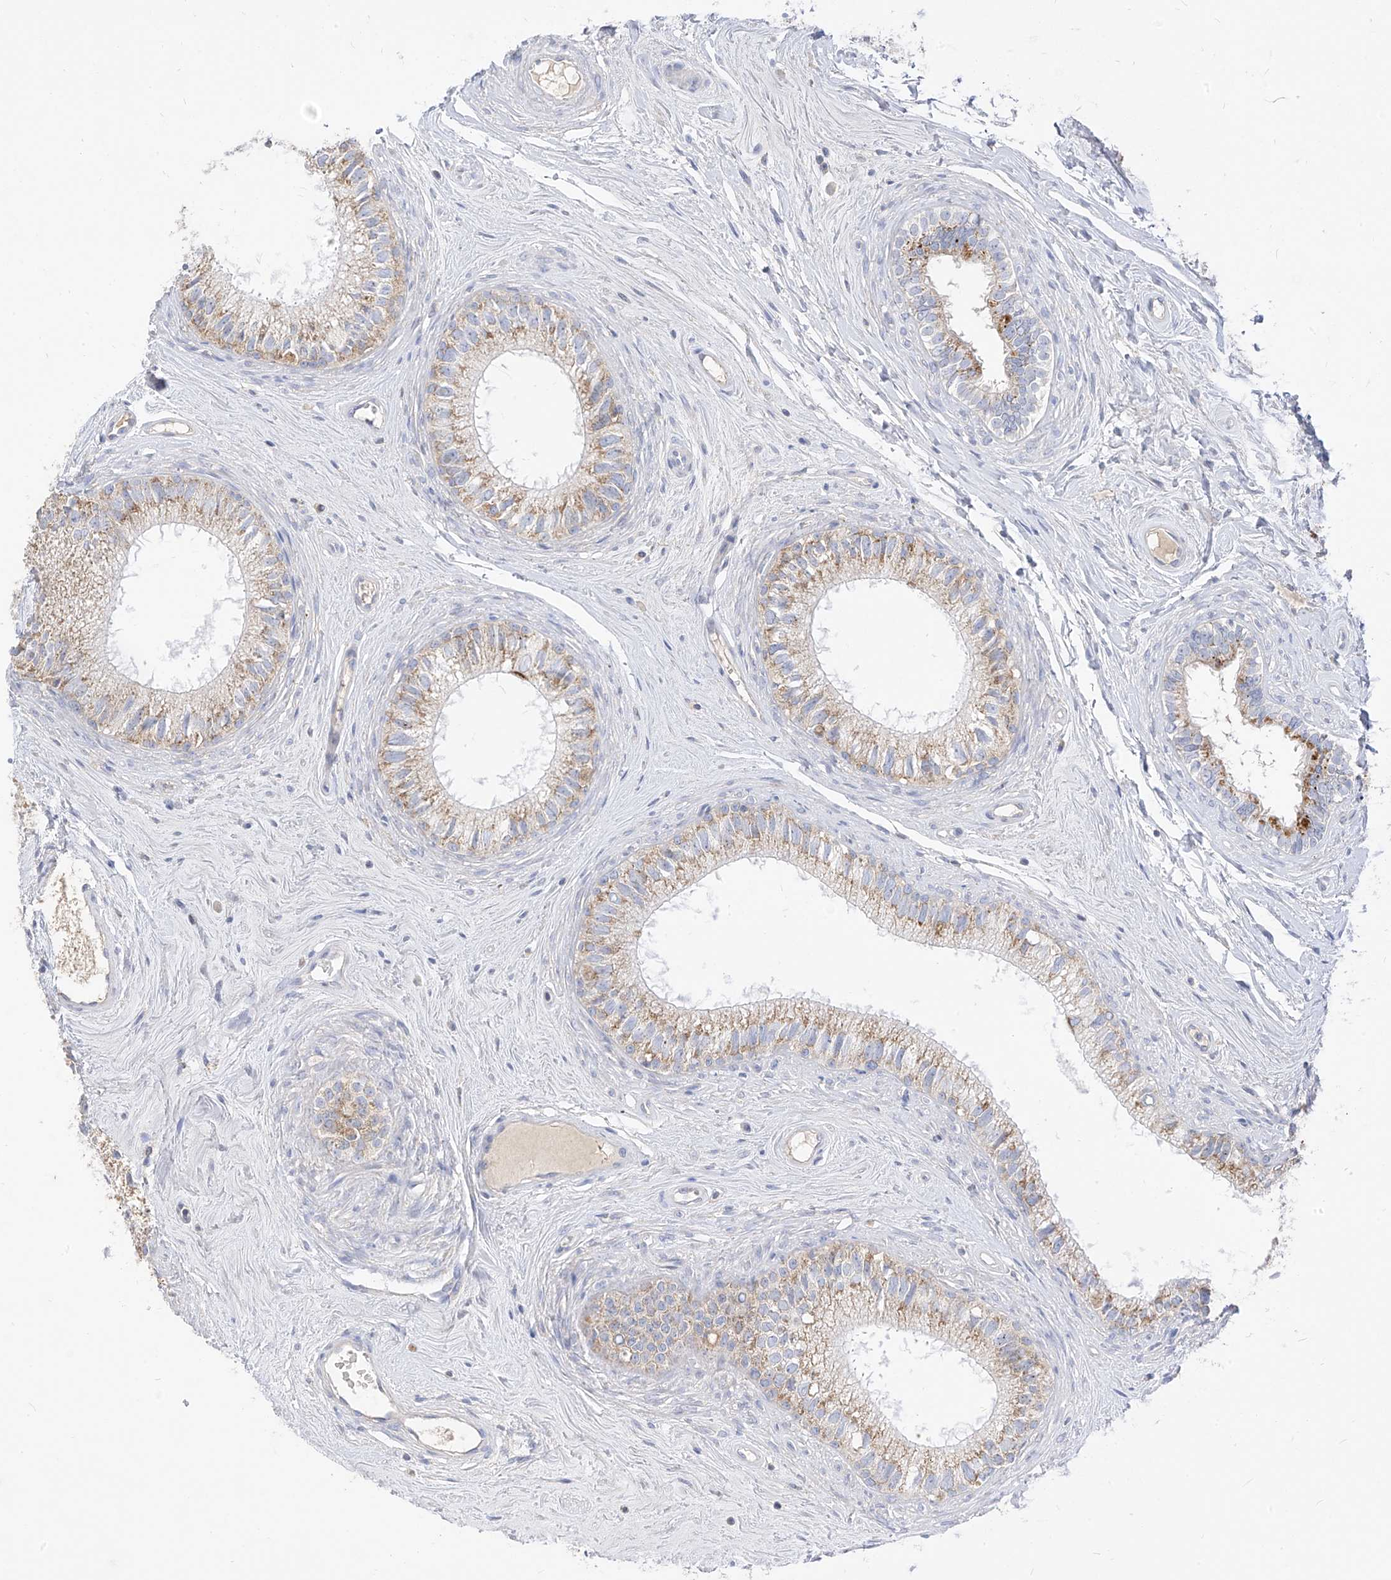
{"staining": {"intensity": "moderate", "quantity": ">75%", "location": "cytoplasmic/membranous"}, "tissue": "epididymis", "cell_type": "Glandular cells", "image_type": "normal", "snomed": [{"axis": "morphology", "description": "Normal tissue, NOS"}, {"axis": "topography", "description": "Epididymis"}], "caption": "Protein expression analysis of unremarkable human epididymis reveals moderate cytoplasmic/membranous staining in about >75% of glandular cells. (IHC, brightfield microscopy, high magnification).", "gene": "RASA2", "patient": {"sex": "male", "age": 71}}